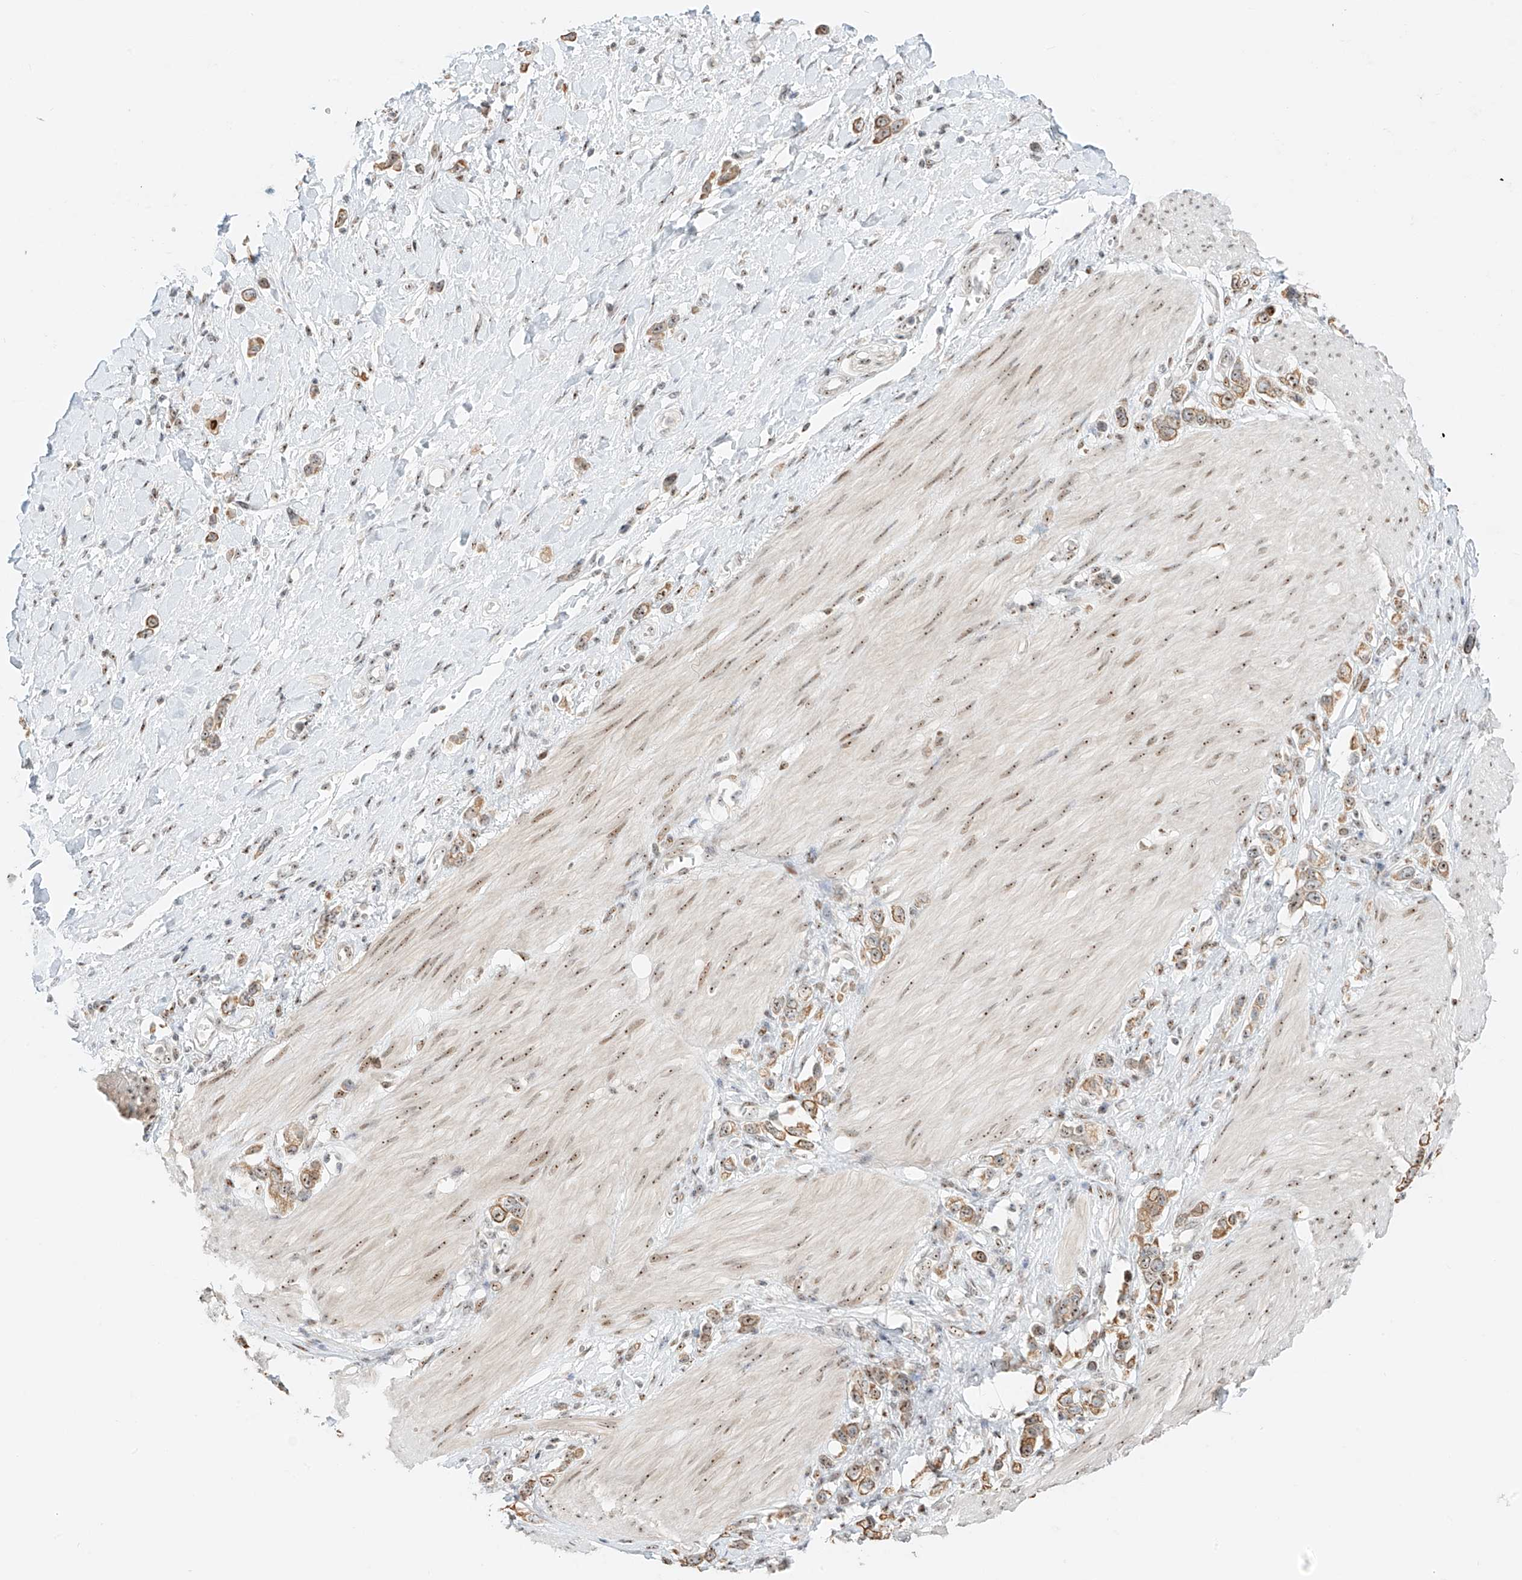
{"staining": {"intensity": "moderate", "quantity": ">75%", "location": "cytoplasmic/membranous,nuclear"}, "tissue": "stomach cancer", "cell_type": "Tumor cells", "image_type": "cancer", "snomed": [{"axis": "morphology", "description": "Normal tissue, NOS"}, {"axis": "morphology", "description": "Adenocarcinoma, NOS"}, {"axis": "topography", "description": "Stomach, upper"}, {"axis": "topography", "description": "Stomach"}], "caption": "Human adenocarcinoma (stomach) stained with a brown dye exhibits moderate cytoplasmic/membranous and nuclear positive expression in approximately >75% of tumor cells.", "gene": "ZNF512", "patient": {"sex": "female", "age": 65}}